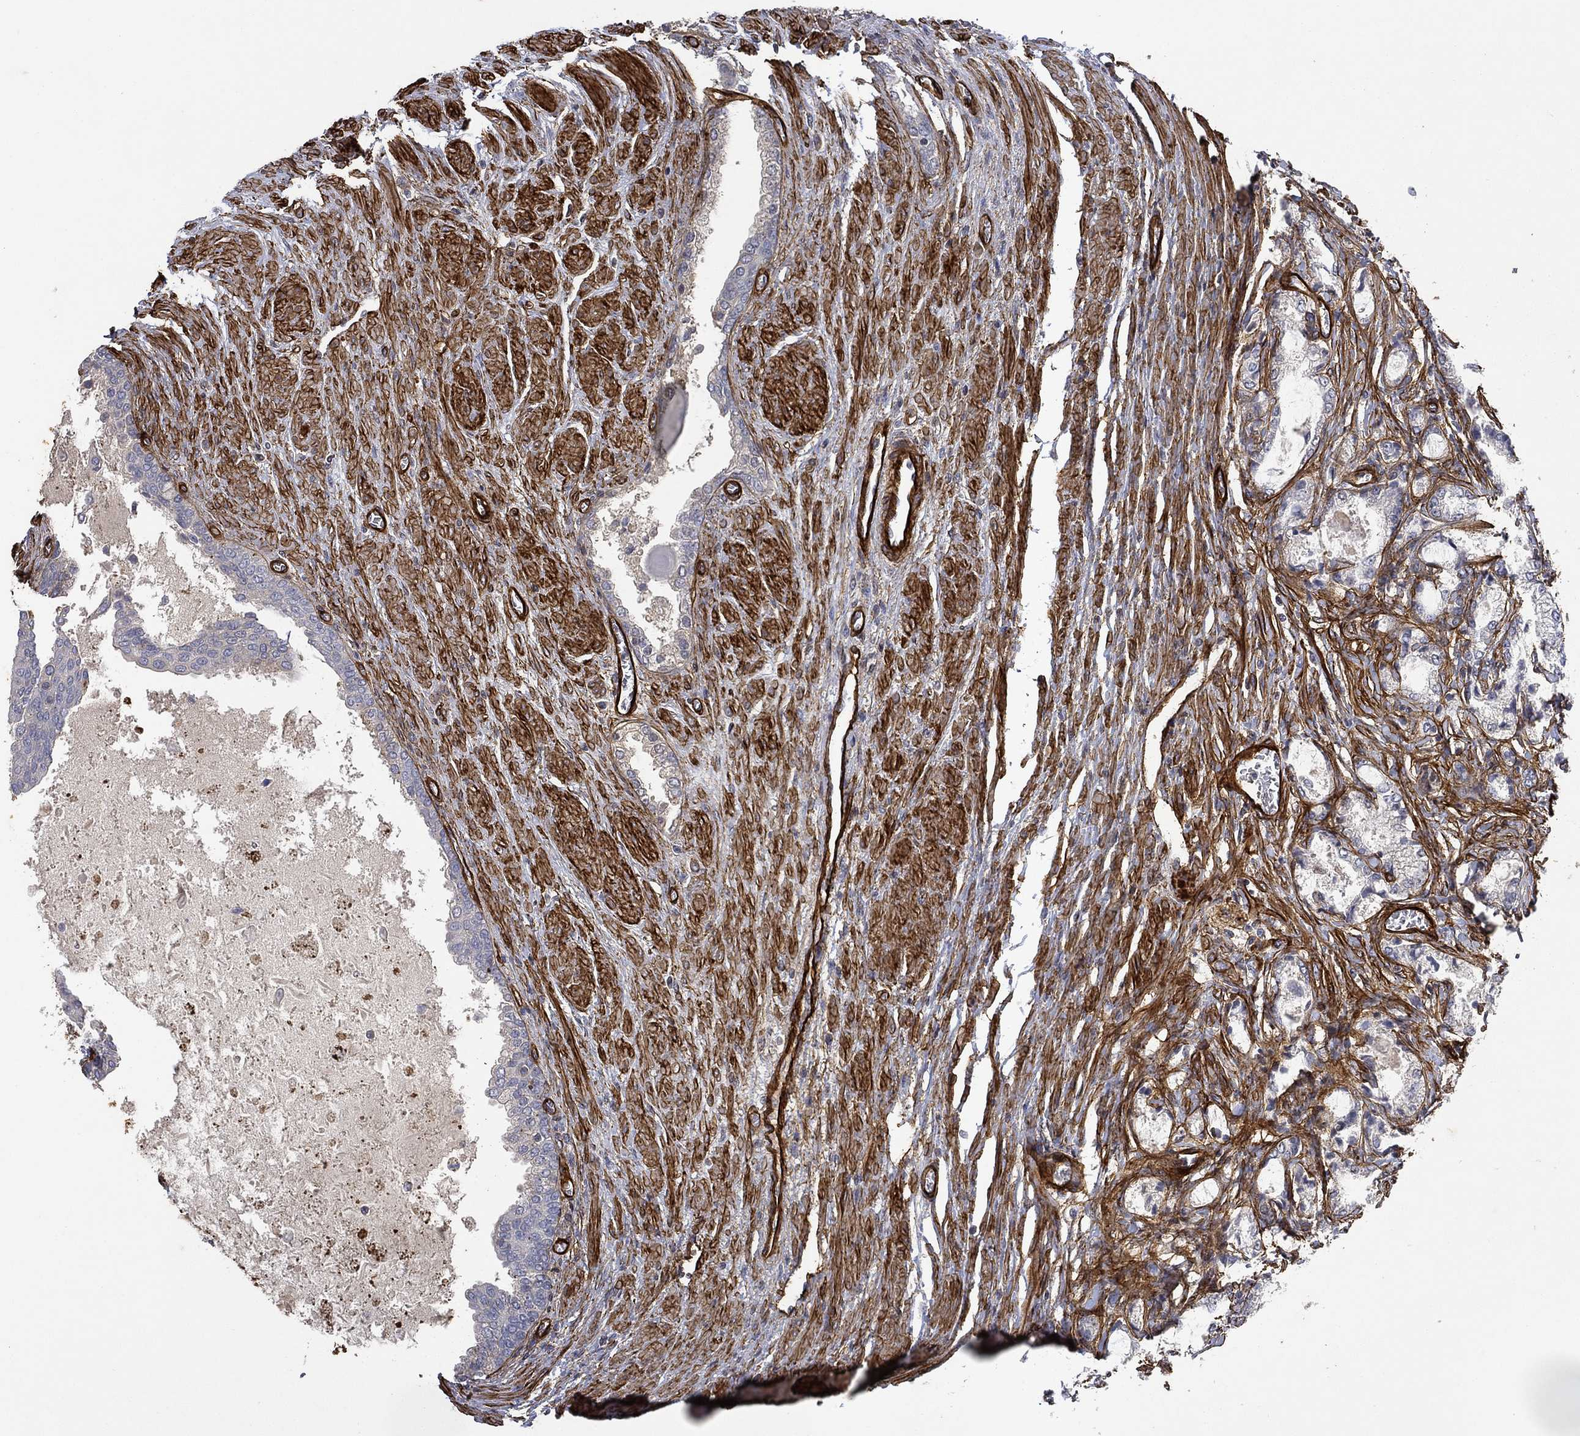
{"staining": {"intensity": "negative", "quantity": "none", "location": "none"}, "tissue": "prostate cancer", "cell_type": "Tumor cells", "image_type": "cancer", "snomed": [{"axis": "morphology", "description": "Adenocarcinoma, NOS"}, {"axis": "topography", "description": "Prostate and seminal vesicle, NOS"}, {"axis": "topography", "description": "Prostate"}], "caption": "Prostate adenocarcinoma was stained to show a protein in brown. There is no significant staining in tumor cells. (Stains: DAB (3,3'-diaminobenzidine) IHC with hematoxylin counter stain, Microscopy: brightfield microscopy at high magnification).", "gene": "COL4A2", "patient": {"sex": "male", "age": 62}}